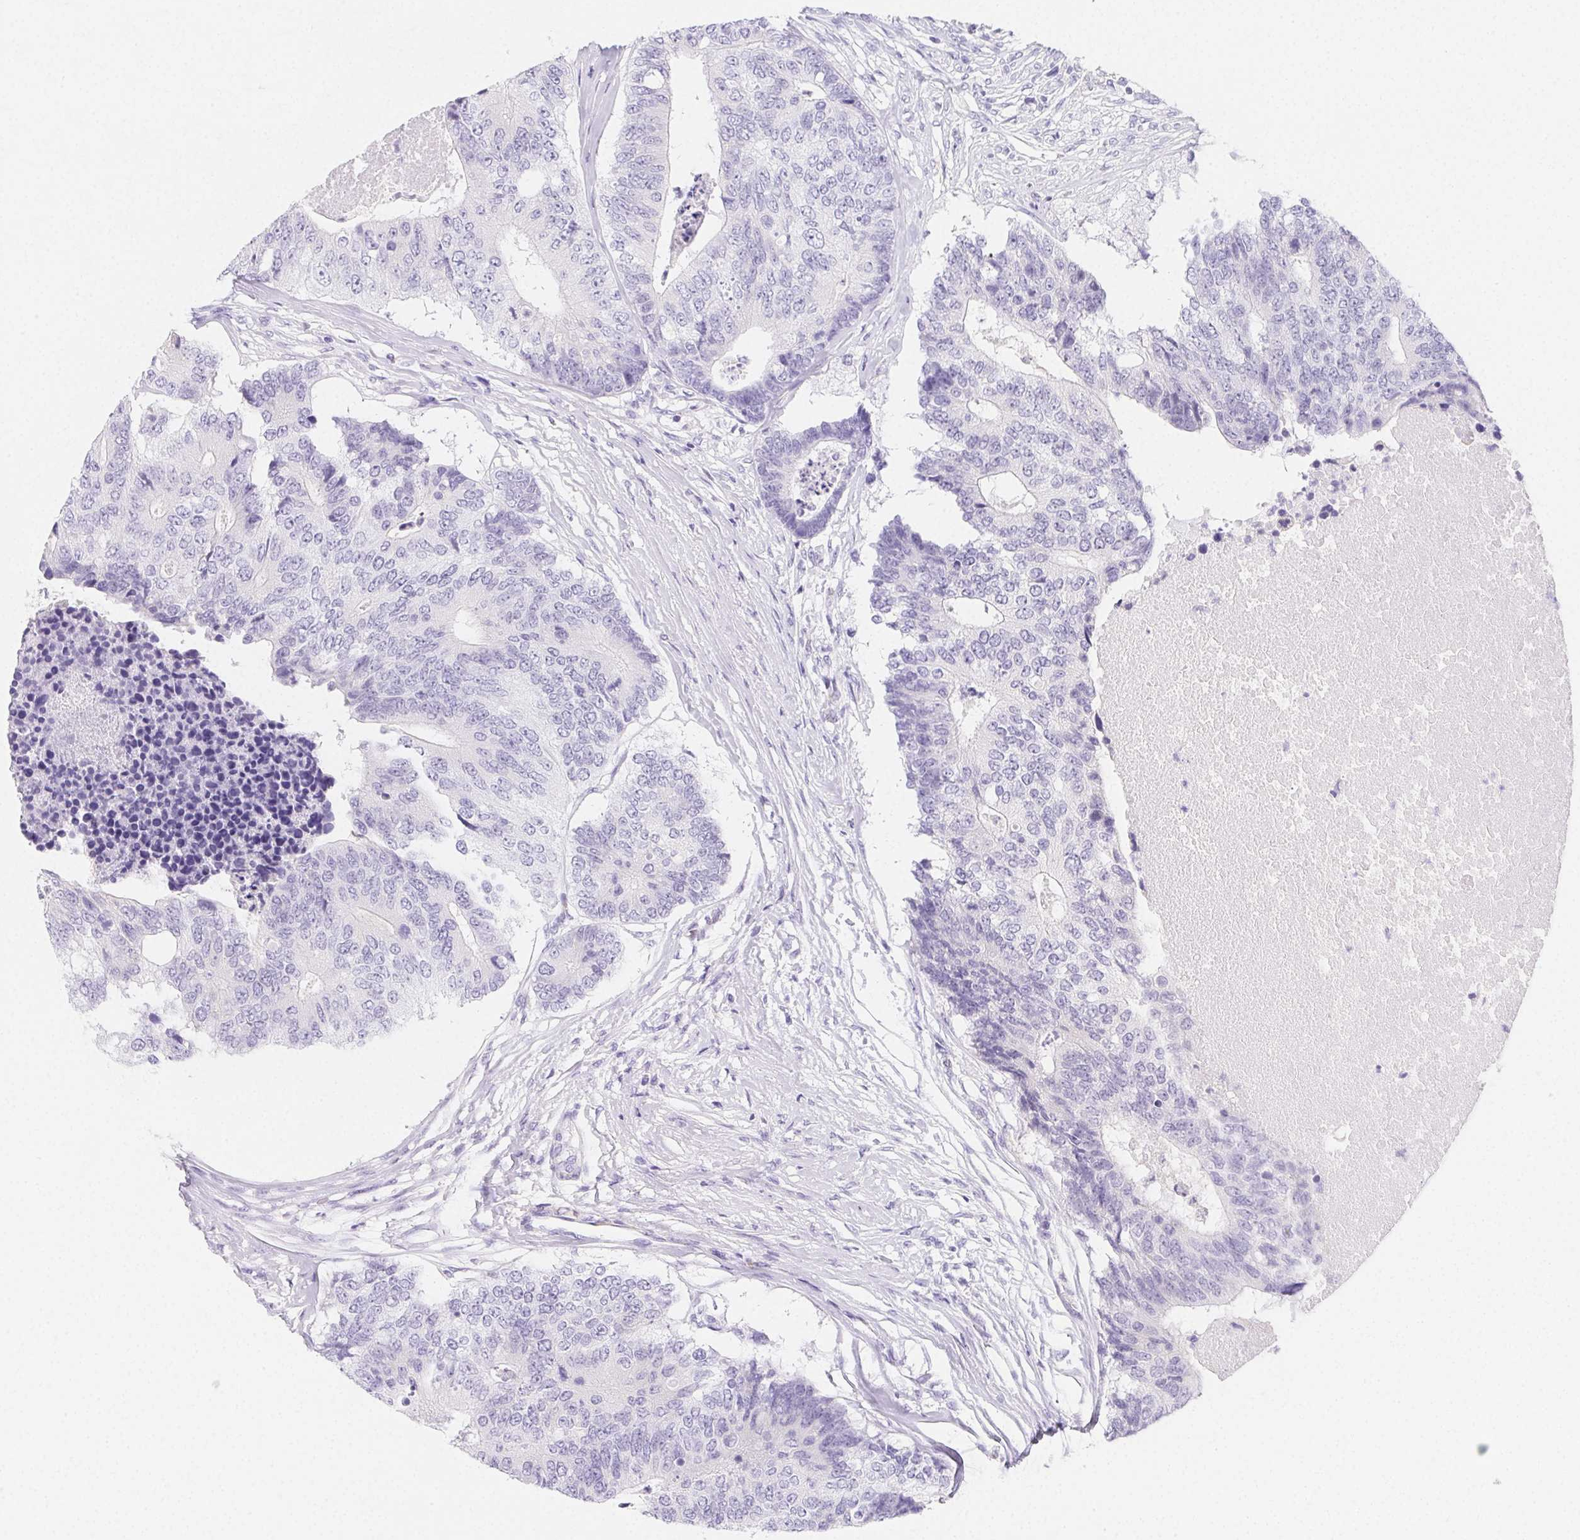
{"staining": {"intensity": "negative", "quantity": "none", "location": "none"}, "tissue": "colorectal cancer", "cell_type": "Tumor cells", "image_type": "cancer", "snomed": [{"axis": "morphology", "description": "Adenocarcinoma, NOS"}, {"axis": "topography", "description": "Colon"}], "caption": "Immunohistochemical staining of colorectal cancer (adenocarcinoma) displays no significant staining in tumor cells.", "gene": "HRC", "patient": {"sex": "female", "age": 67}}